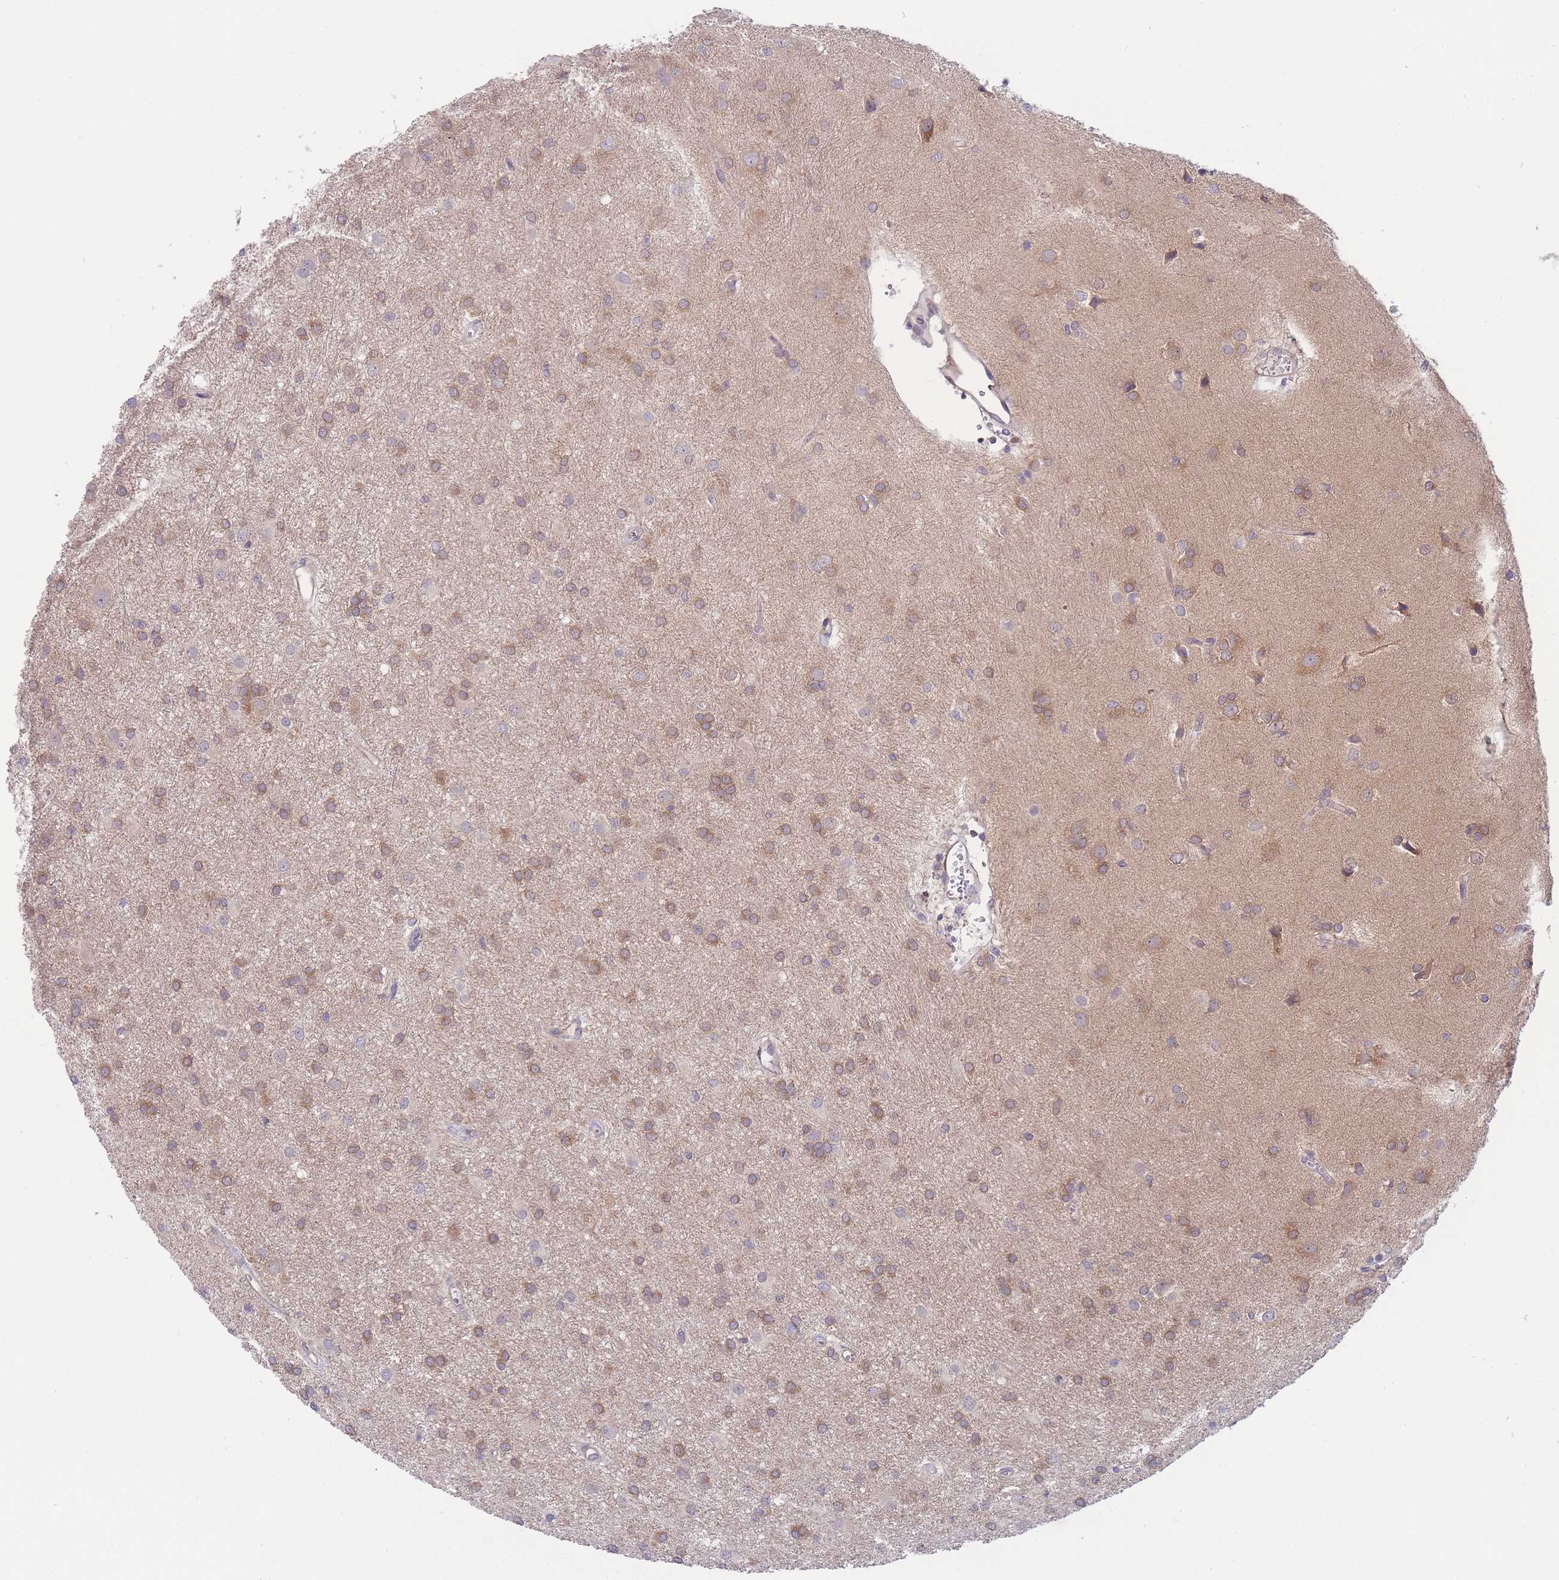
{"staining": {"intensity": "weak", "quantity": ">75%", "location": "cytoplasmic/membranous"}, "tissue": "glioma", "cell_type": "Tumor cells", "image_type": "cancer", "snomed": [{"axis": "morphology", "description": "Glioma, malignant, High grade"}, {"axis": "topography", "description": "Brain"}], "caption": "A micrograph of human malignant glioma (high-grade) stained for a protein displays weak cytoplasmic/membranous brown staining in tumor cells.", "gene": "PFDN6", "patient": {"sex": "female", "age": 50}}